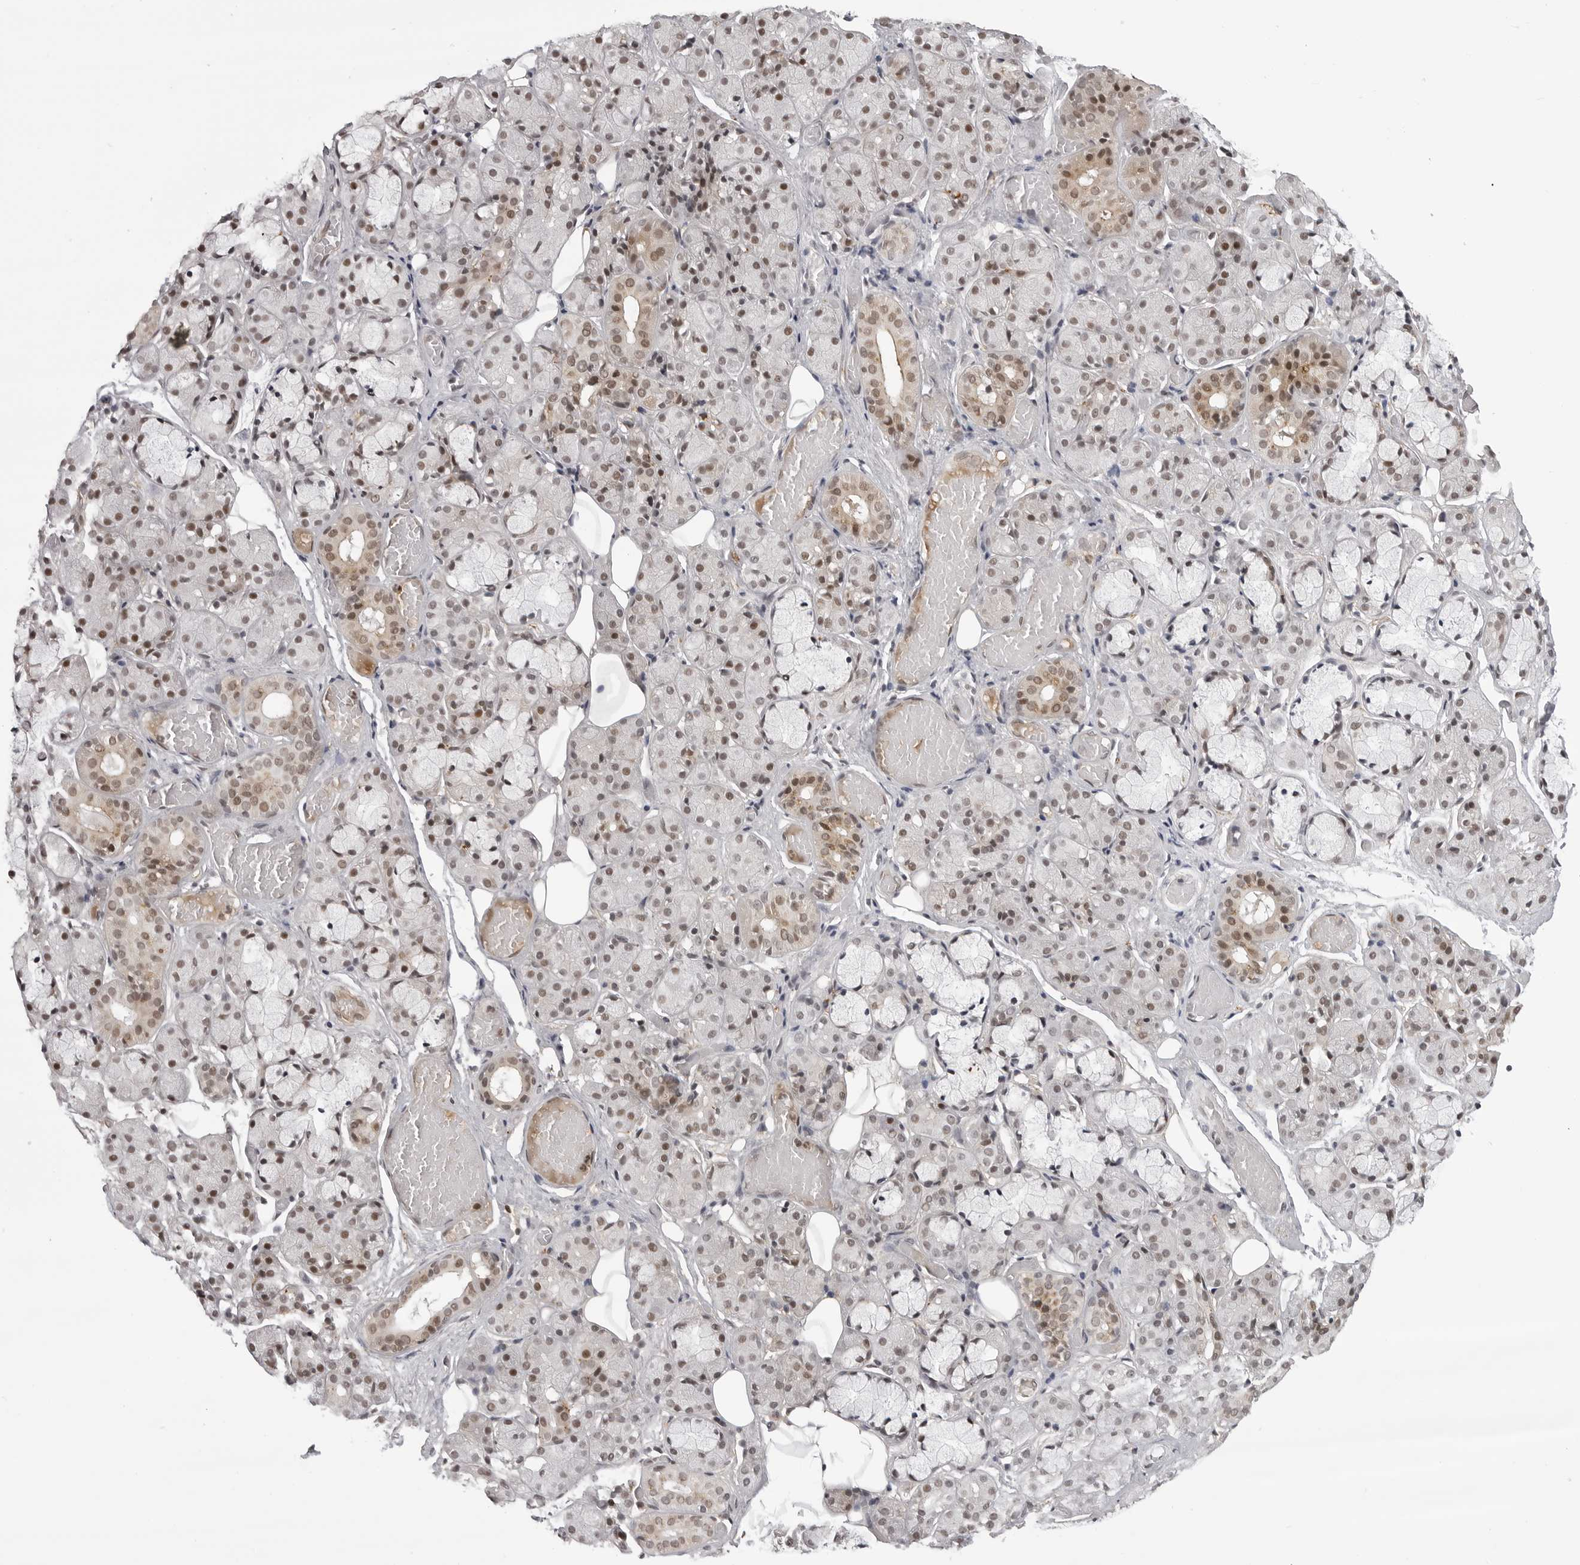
{"staining": {"intensity": "moderate", "quantity": "25%-75%", "location": "cytoplasmic/membranous,nuclear"}, "tissue": "salivary gland", "cell_type": "Glandular cells", "image_type": "normal", "snomed": [{"axis": "morphology", "description": "Normal tissue, NOS"}, {"axis": "topography", "description": "Salivary gland"}], "caption": "Glandular cells display medium levels of moderate cytoplasmic/membranous,nuclear expression in approximately 25%-75% of cells in benign salivary gland.", "gene": "PHF3", "patient": {"sex": "male", "age": 63}}